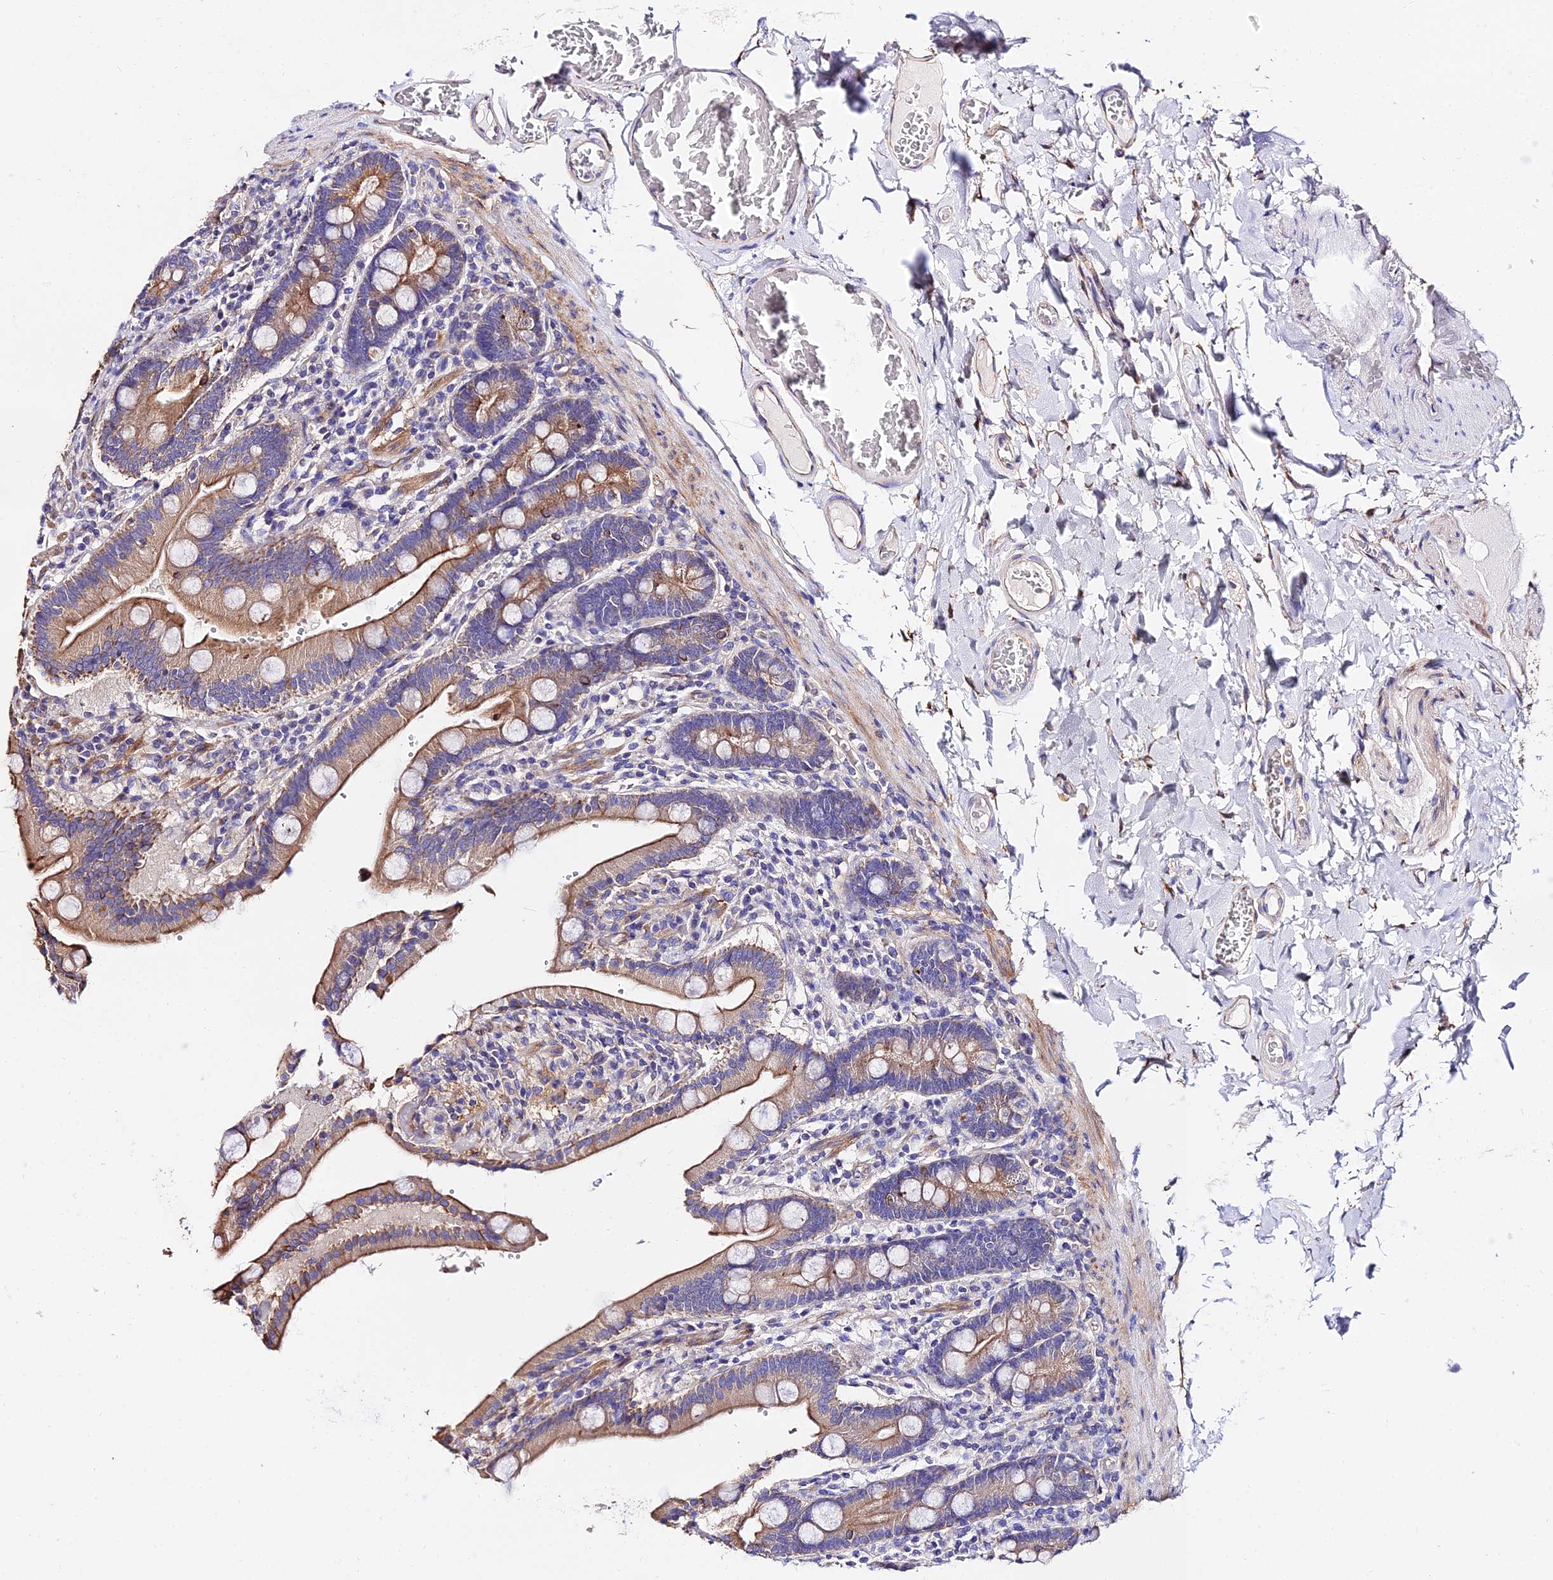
{"staining": {"intensity": "moderate", "quantity": ">75%", "location": "cytoplasmic/membranous"}, "tissue": "duodenum", "cell_type": "Glandular cells", "image_type": "normal", "snomed": [{"axis": "morphology", "description": "Normal tissue, NOS"}, {"axis": "topography", "description": "Duodenum"}], "caption": "Immunohistochemical staining of unremarkable human duodenum demonstrates >75% levels of moderate cytoplasmic/membranous protein staining in approximately >75% of glandular cells. (DAB IHC, brown staining for protein, blue staining for nuclei).", "gene": "DAW1", "patient": {"sex": "female", "age": 62}}